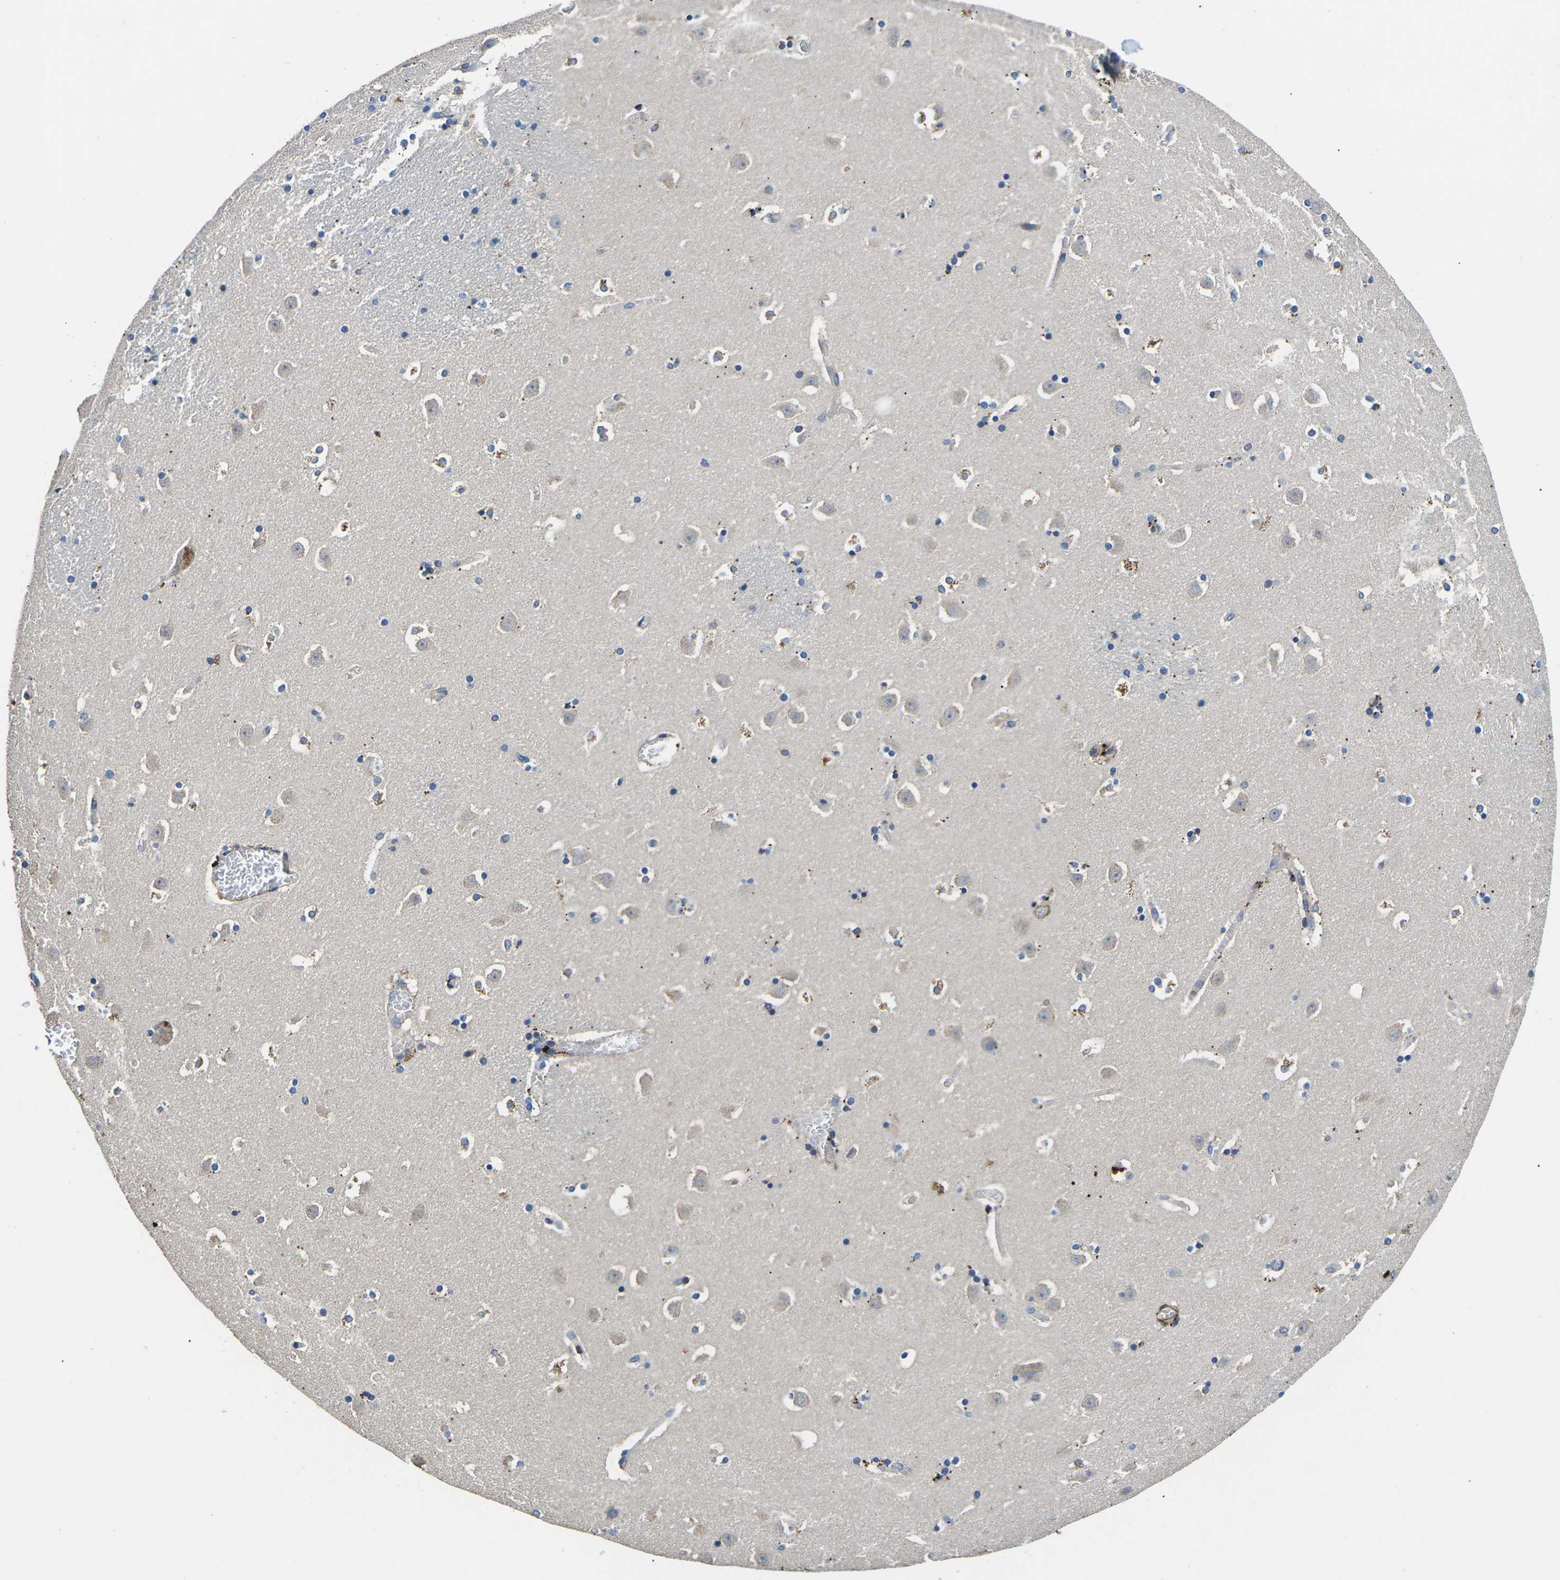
{"staining": {"intensity": "moderate", "quantity": "<25%", "location": "cytoplasmic/membranous"}, "tissue": "caudate", "cell_type": "Glial cells", "image_type": "normal", "snomed": [{"axis": "morphology", "description": "Normal tissue, NOS"}, {"axis": "topography", "description": "Lateral ventricle wall"}], "caption": "A brown stain labels moderate cytoplasmic/membranous positivity of a protein in glial cells of benign caudate. The staining was performed using DAB (3,3'-diaminobenzidine) to visualize the protein expression in brown, while the nuclei were stained in blue with hematoxylin (Magnification: 20x).", "gene": "KCNJ15", "patient": {"sex": "male", "age": 45}}